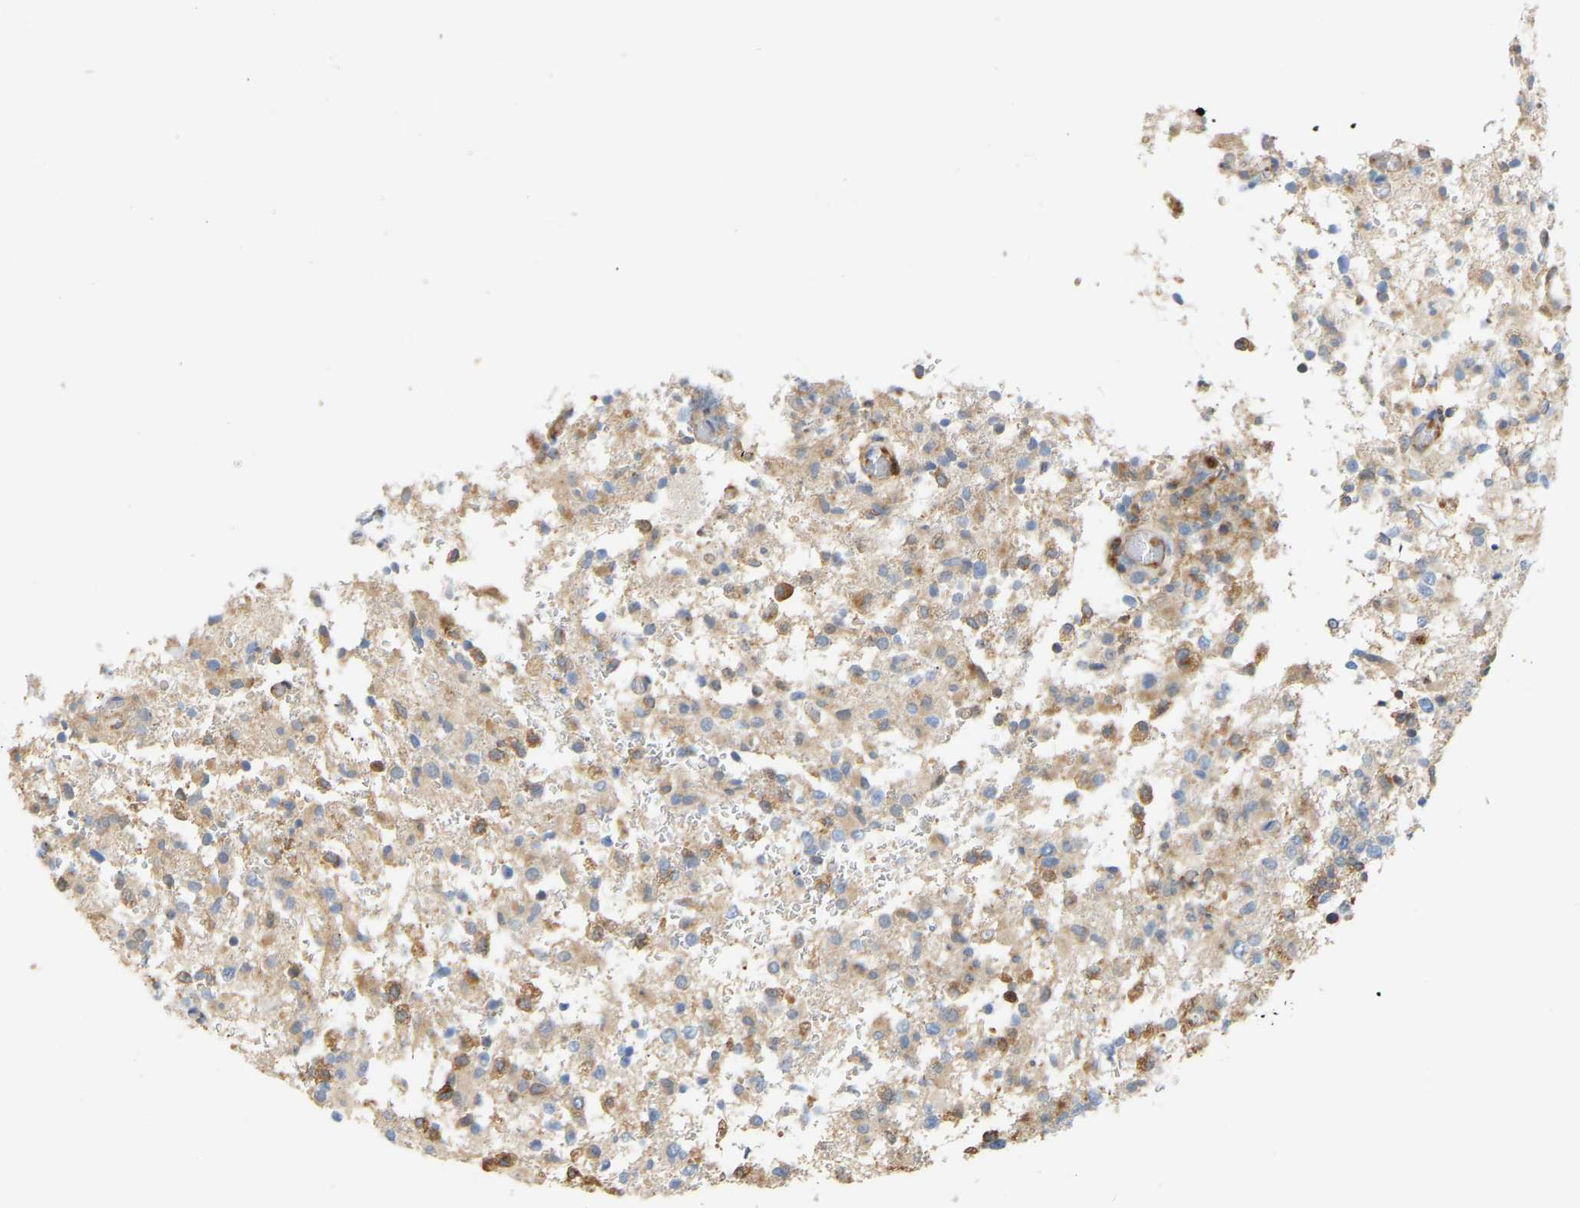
{"staining": {"intensity": "negative", "quantity": "none", "location": "none"}, "tissue": "glioma", "cell_type": "Tumor cells", "image_type": "cancer", "snomed": [{"axis": "morphology", "description": "Glioma, malignant, High grade"}, {"axis": "topography", "description": "Brain"}], "caption": "A high-resolution photomicrograph shows IHC staining of malignant glioma (high-grade), which shows no significant positivity in tumor cells. (DAB IHC visualized using brightfield microscopy, high magnification).", "gene": "PLCG2", "patient": {"sex": "female", "age": 57}}